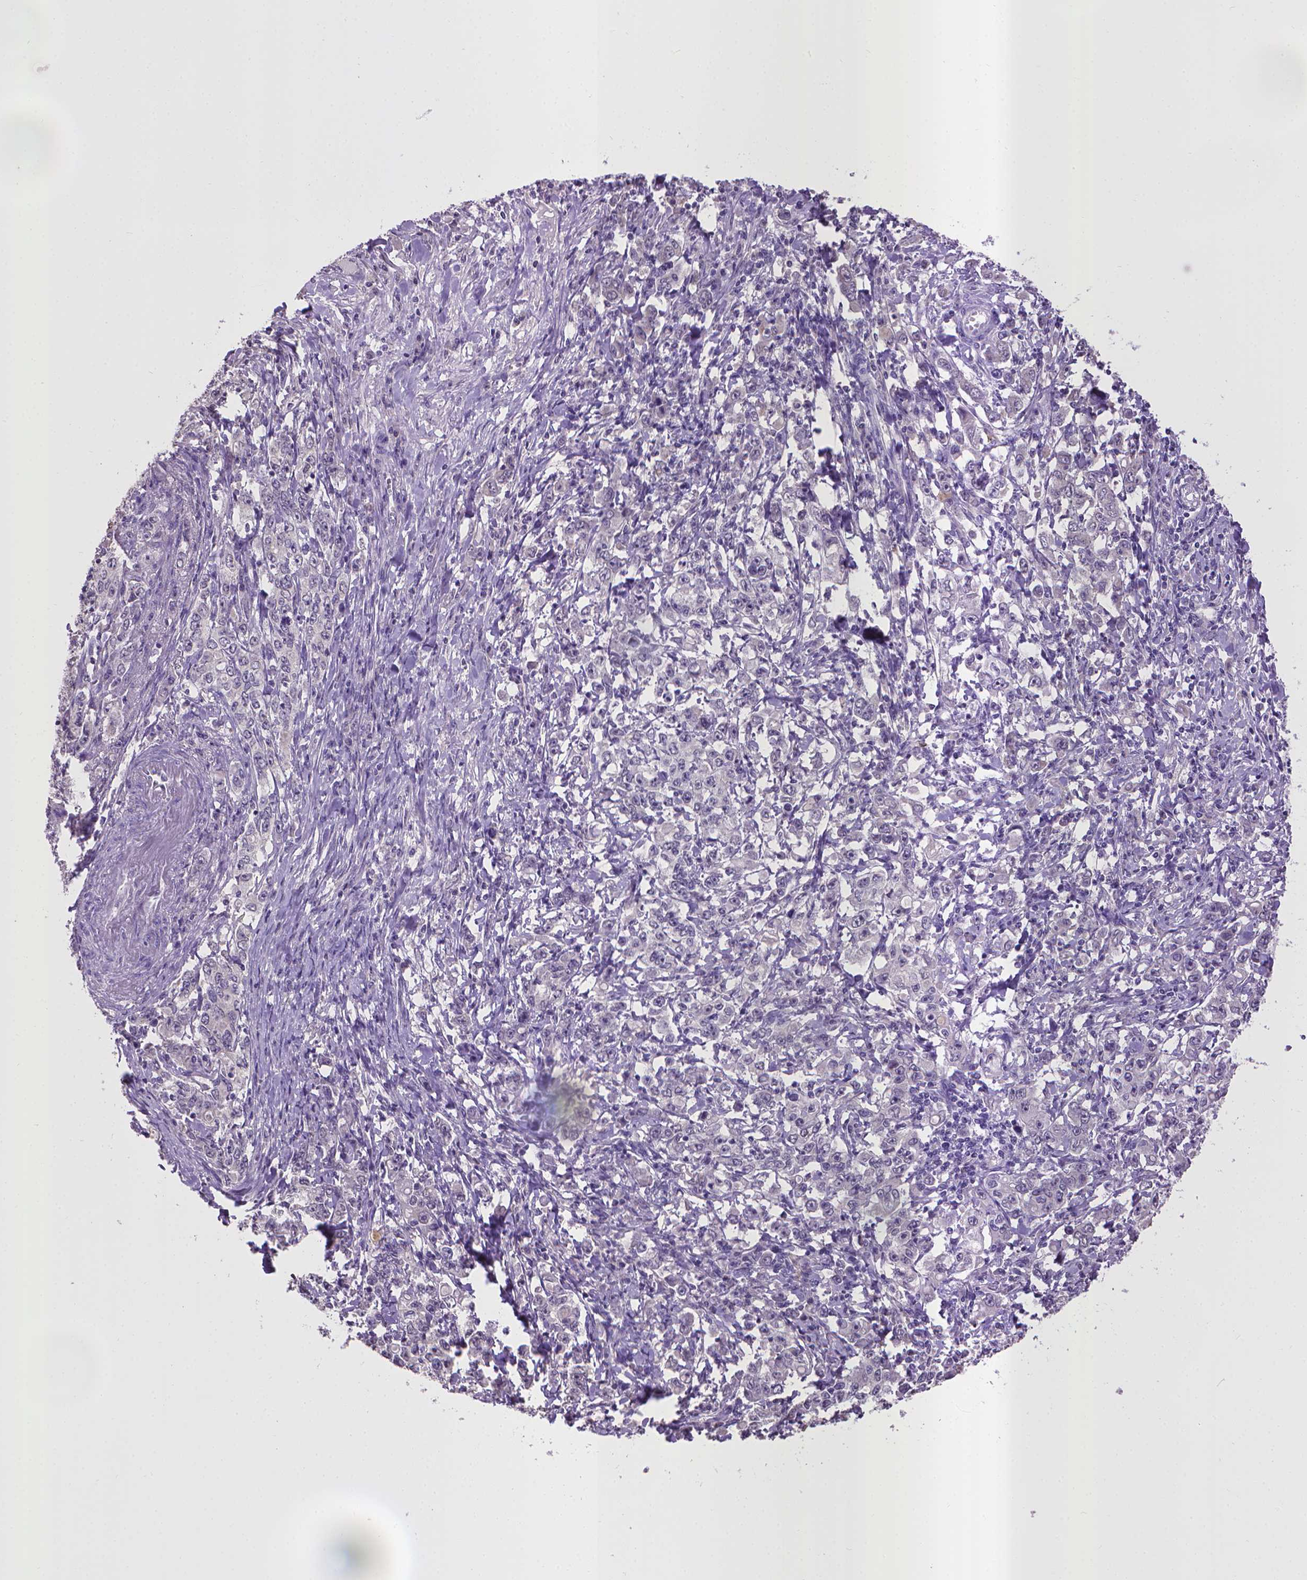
{"staining": {"intensity": "negative", "quantity": "none", "location": "none"}, "tissue": "stomach cancer", "cell_type": "Tumor cells", "image_type": "cancer", "snomed": [{"axis": "morphology", "description": "Adenocarcinoma, NOS"}, {"axis": "topography", "description": "Stomach, lower"}], "caption": "Immunohistochemistry (IHC) of human adenocarcinoma (stomach) demonstrates no staining in tumor cells. The staining was performed using DAB (3,3'-diaminobenzidine) to visualize the protein expression in brown, while the nuclei were stained in blue with hematoxylin (Magnification: 20x).", "gene": "CPM", "patient": {"sex": "female", "age": 72}}